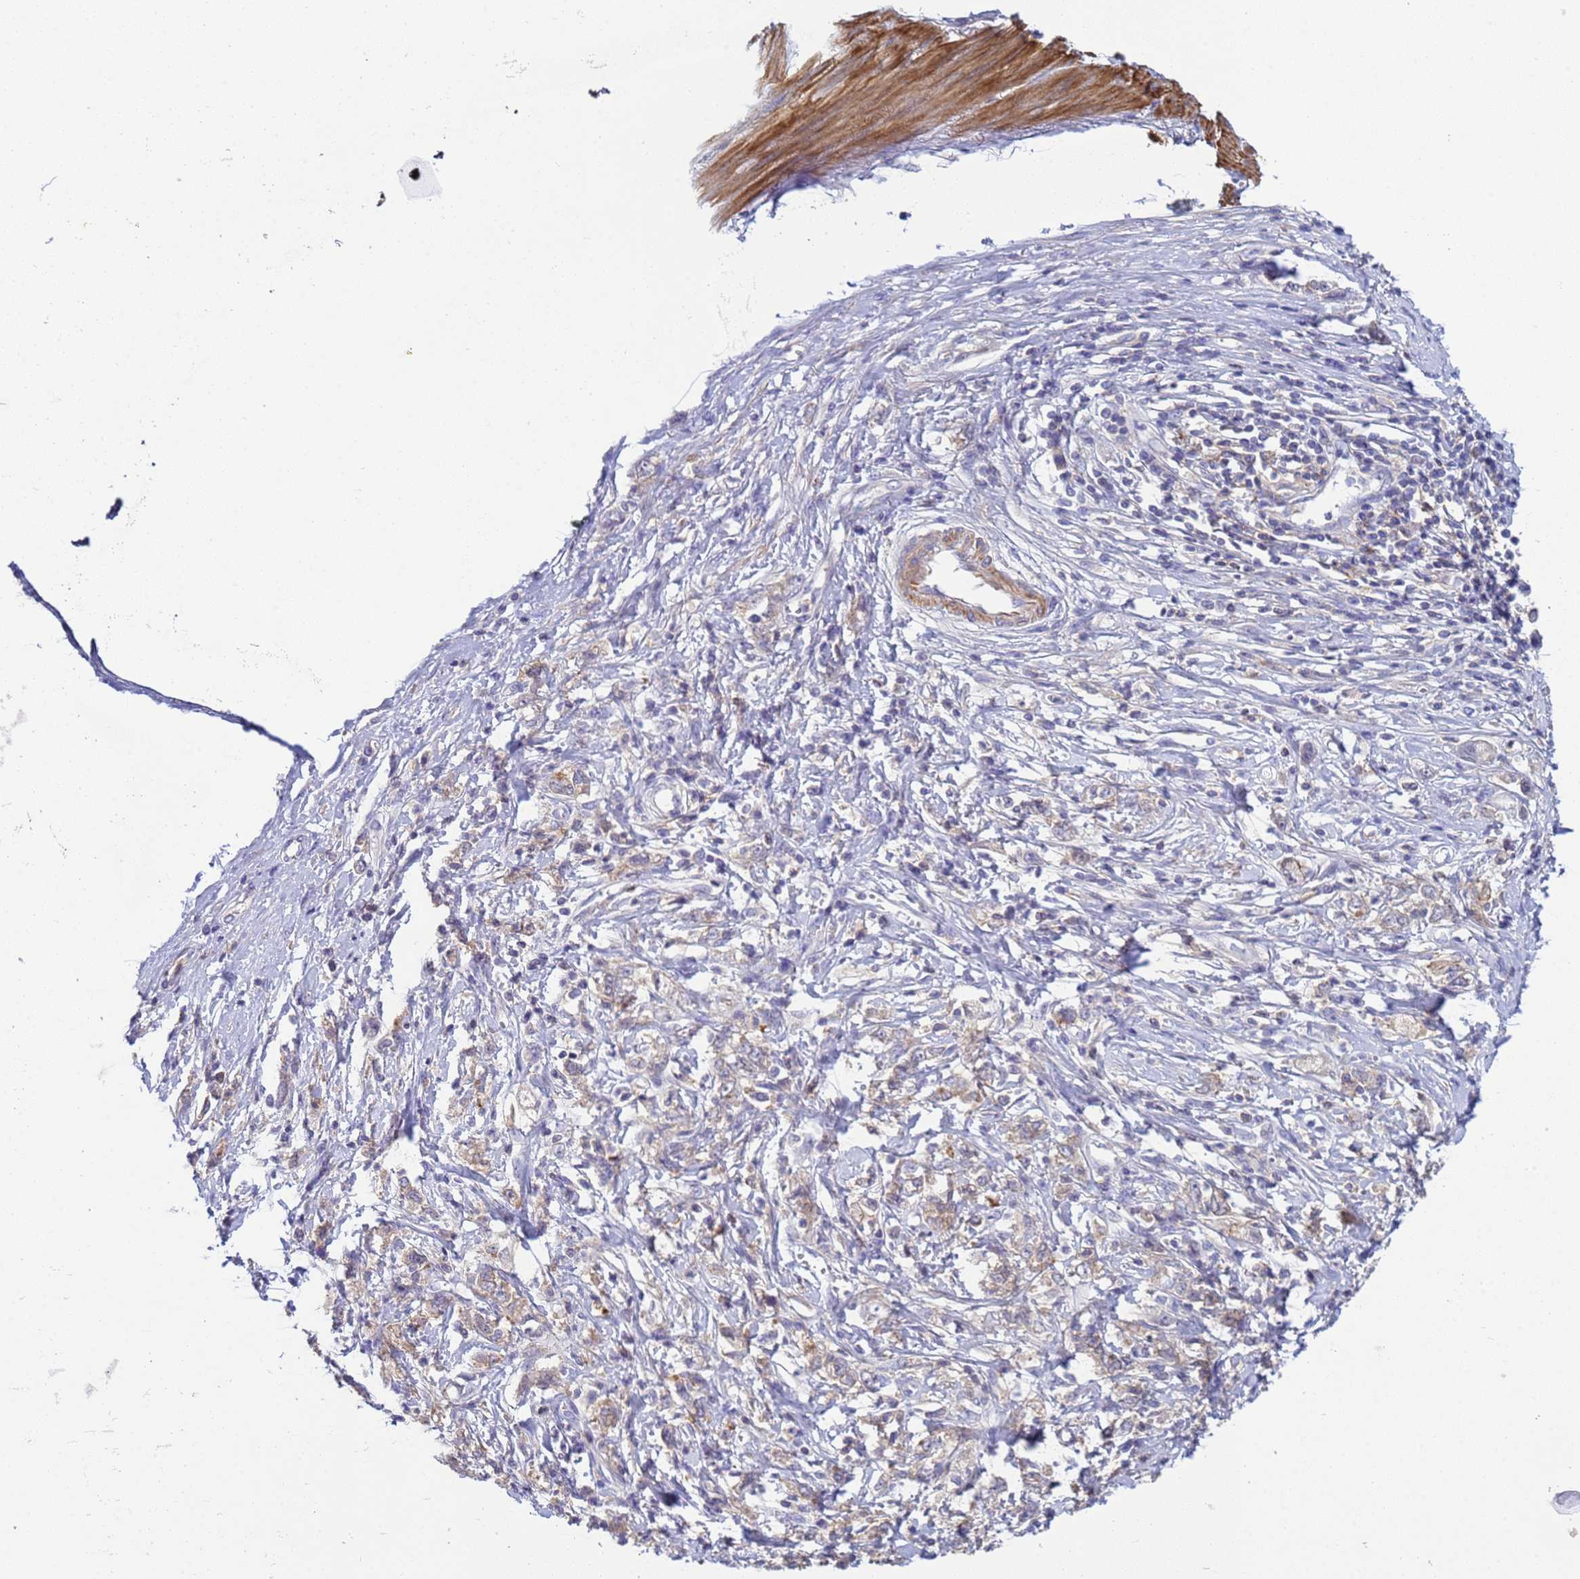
{"staining": {"intensity": "weak", "quantity": "25%-75%", "location": "cytoplasmic/membranous"}, "tissue": "stomach cancer", "cell_type": "Tumor cells", "image_type": "cancer", "snomed": [{"axis": "morphology", "description": "Adenocarcinoma, NOS"}, {"axis": "topography", "description": "Stomach"}], "caption": "Brown immunohistochemical staining in human stomach cancer demonstrates weak cytoplasmic/membranous expression in approximately 25%-75% of tumor cells. Immunohistochemistry (ihc) stains the protein of interest in brown and the nuclei are stained blue.", "gene": "KLHL13", "patient": {"sex": "female", "age": 76}}